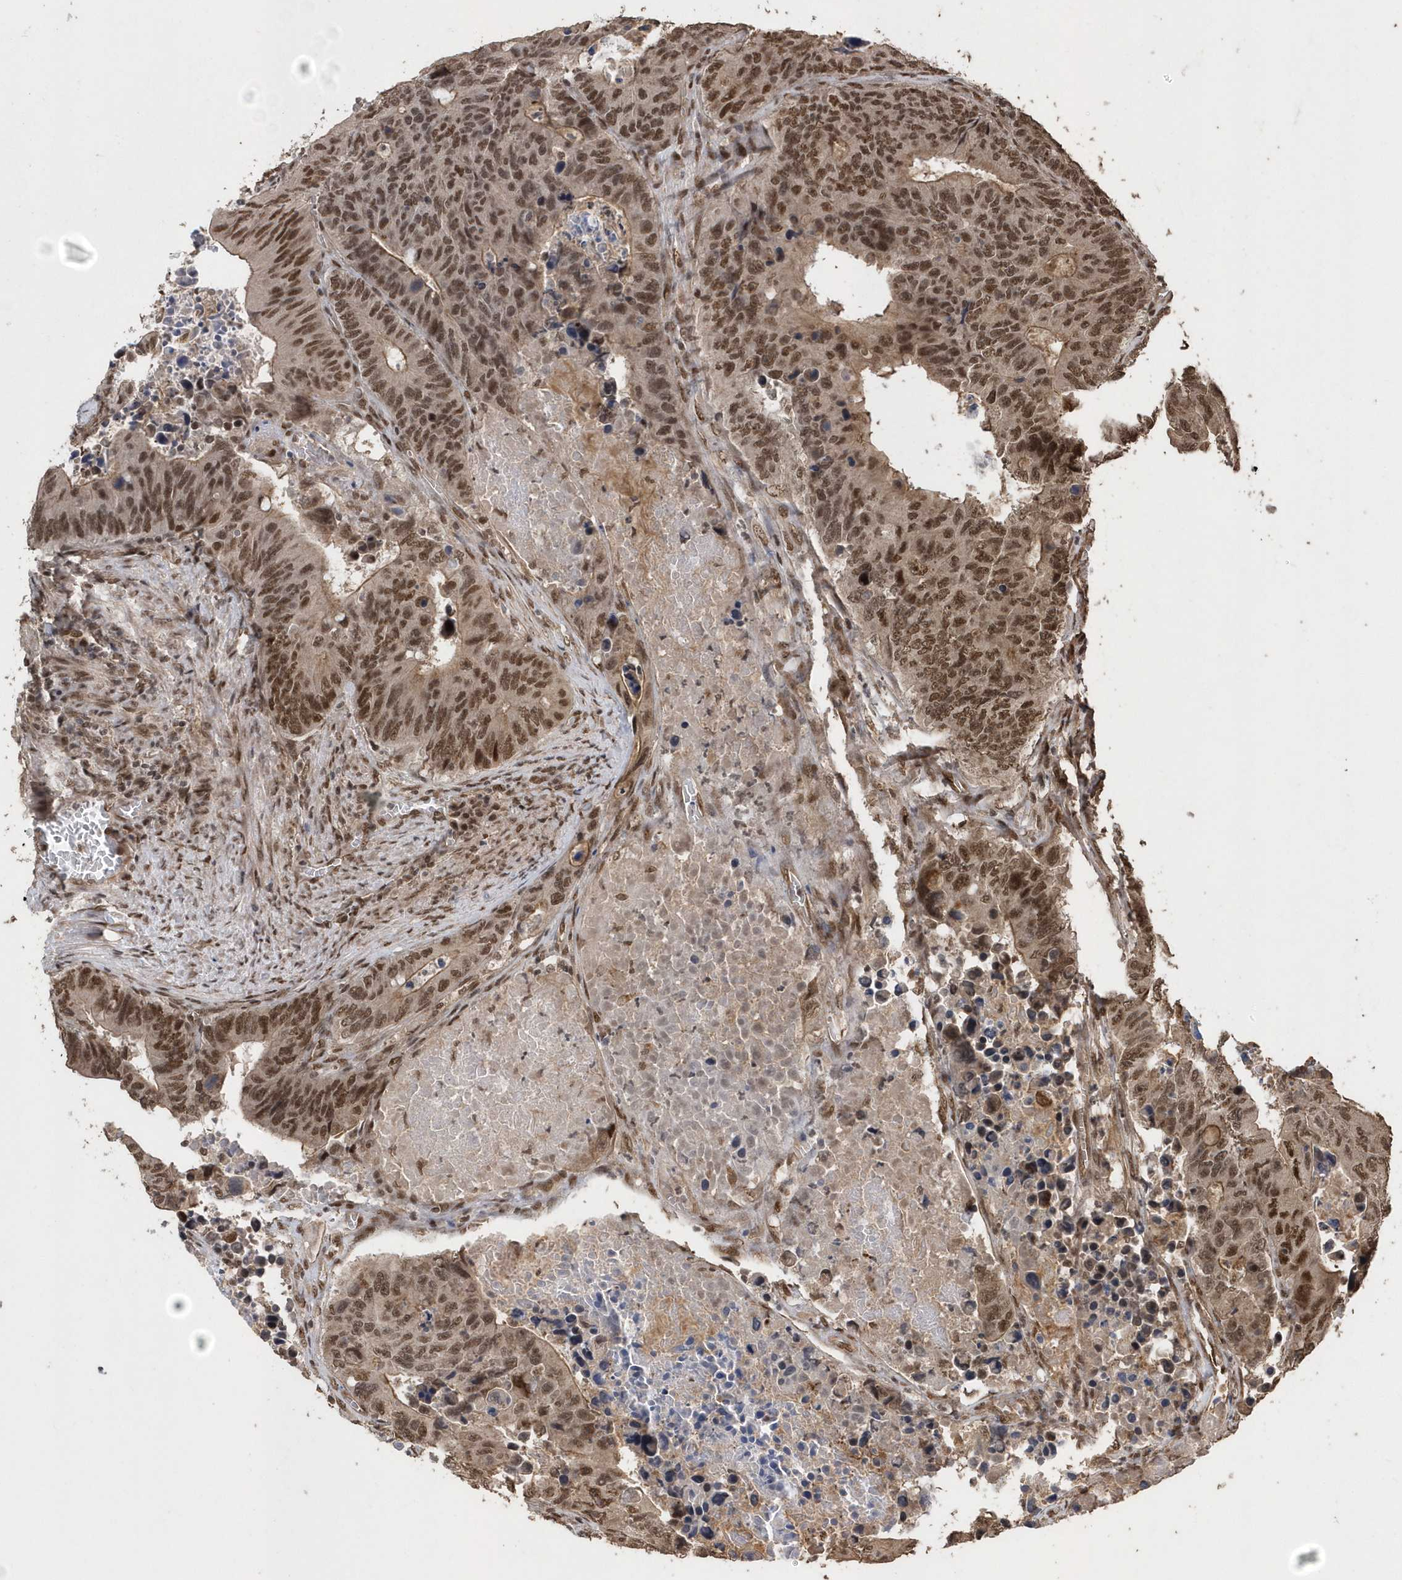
{"staining": {"intensity": "moderate", "quantity": ">75%", "location": "cytoplasmic/membranous,nuclear"}, "tissue": "colorectal cancer", "cell_type": "Tumor cells", "image_type": "cancer", "snomed": [{"axis": "morphology", "description": "Adenocarcinoma, NOS"}, {"axis": "topography", "description": "Colon"}], "caption": "Immunohistochemistry (IHC) micrograph of neoplastic tissue: colorectal cancer (adenocarcinoma) stained using IHC demonstrates medium levels of moderate protein expression localized specifically in the cytoplasmic/membranous and nuclear of tumor cells, appearing as a cytoplasmic/membranous and nuclear brown color.", "gene": "INTS12", "patient": {"sex": "male", "age": 87}}